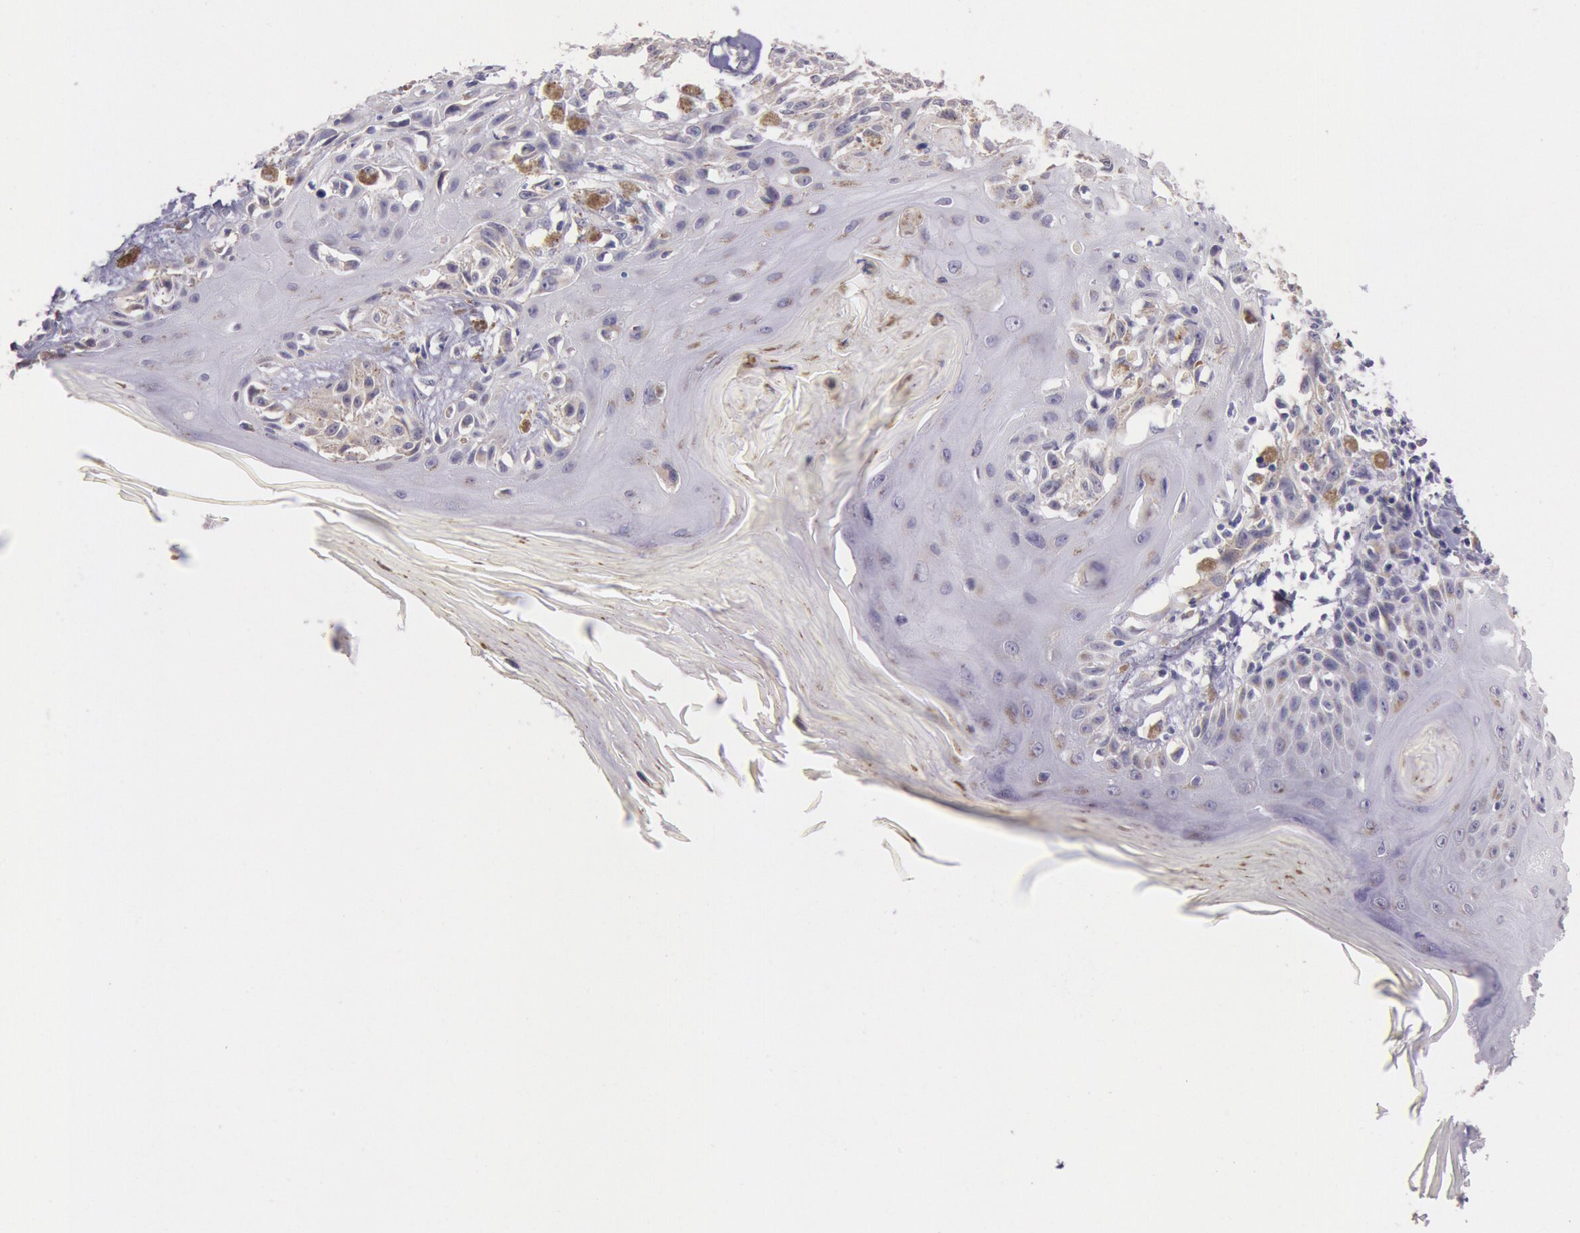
{"staining": {"intensity": "negative", "quantity": "none", "location": "none"}, "tissue": "melanoma", "cell_type": "Tumor cells", "image_type": "cancer", "snomed": [{"axis": "morphology", "description": "Malignant melanoma, NOS"}, {"axis": "topography", "description": "Skin"}], "caption": "Immunohistochemistry (IHC) micrograph of melanoma stained for a protein (brown), which displays no staining in tumor cells. The staining is performed using DAB brown chromogen with nuclei counter-stained in using hematoxylin.", "gene": "KDM6A", "patient": {"sex": "female", "age": 77}}